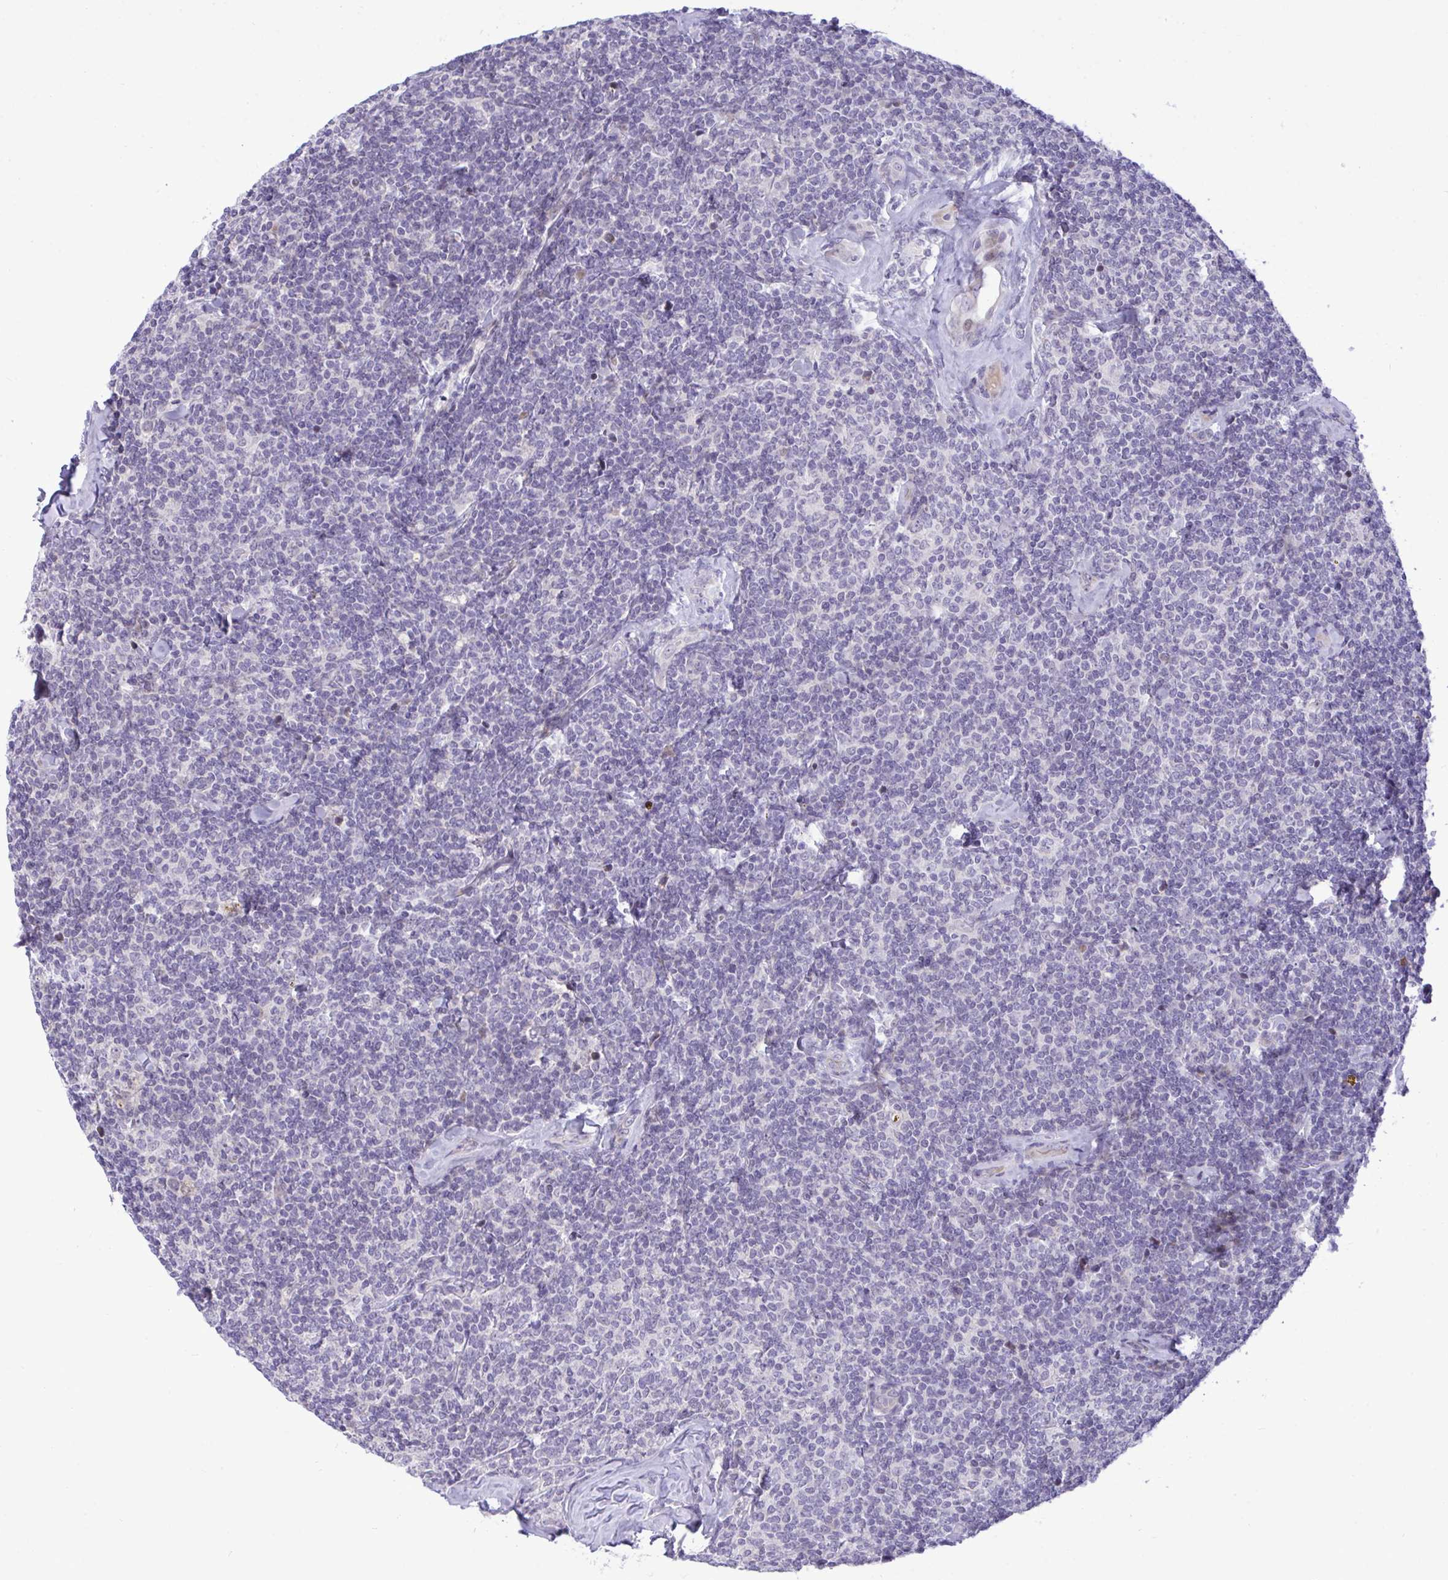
{"staining": {"intensity": "negative", "quantity": "none", "location": "none"}, "tissue": "lymphoma", "cell_type": "Tumor cells", "image_type": "cancer", "snomed": [{"axis": "morphology", "description": "Malignant lymphoma, non-Hodgkin's type, Low grade"}, {"axis": "topography", "description": "Lymph node"}], "caption": "Immunohistochemistry photomicrograph of human low-grade malignant lymphoma, non-Hodgkin's type stained for a protein (brown), which demonstrates no expression in tumor cells. (DAB immunohistochemistry (IHC) visualized using brightfield microscopy, high magnification).", "gene": "EPOP", "patient": {"sex": "female", "age": 56}}